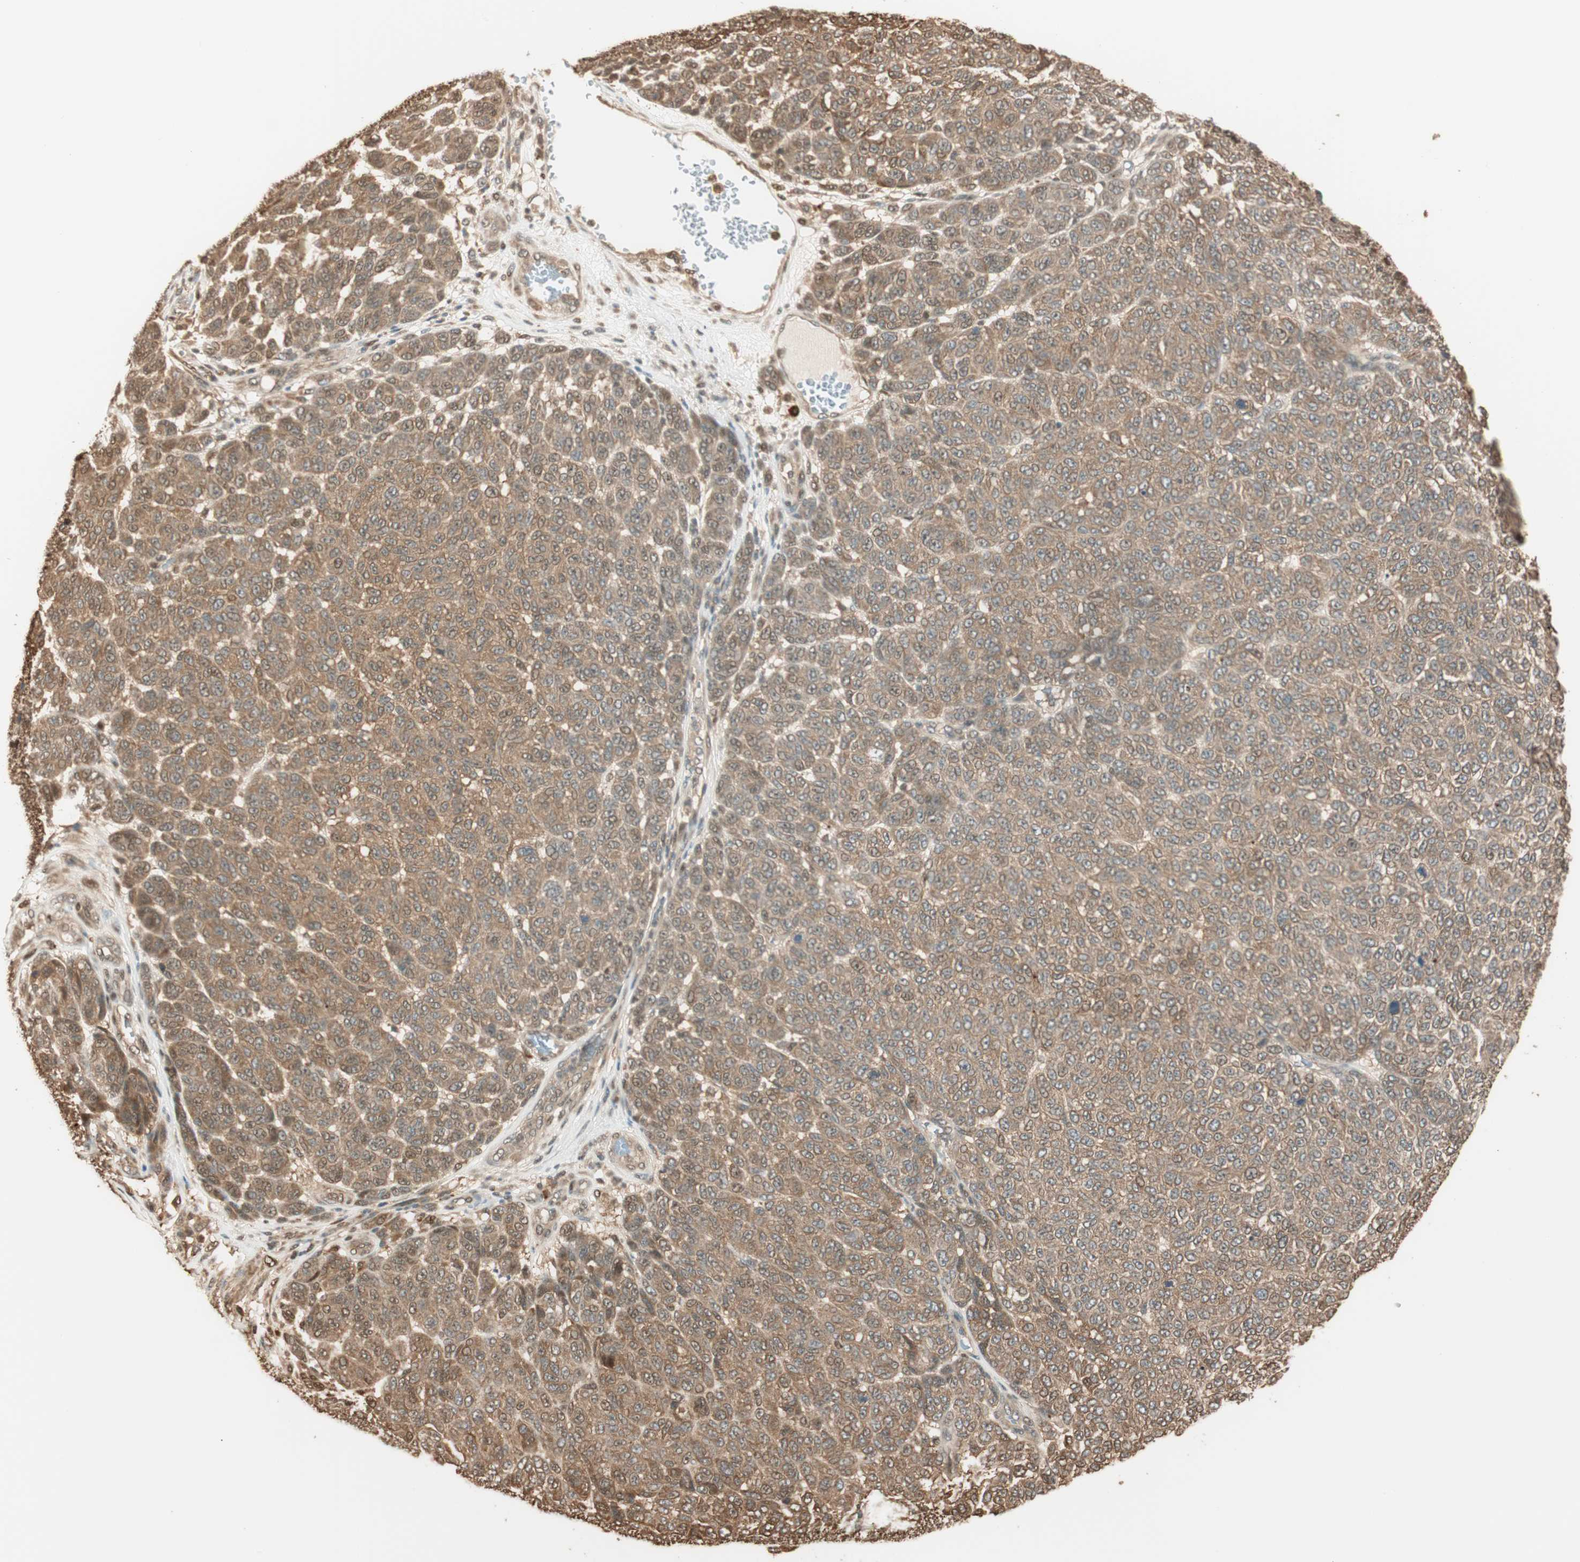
{"staining": {"intensity": "moderate", "quantity": ">75%", "location": "cytoplasmic/membranous"}, "tissue": "melanoma", "cell_type": "Tumor cells", "image_type": "cancer", "snomed": [{"axis": "morphology", "description": "Malignant melanoma, NOS"}, {"axis": "topography", "description": "Skin"}], "caption": "IHC image of human melanoma stained for a protein (brown), which exhibits medium levels of moderate cytoplasmic/membranous expression in about >75% of tumor cells.", "gene": "ZNF443", "patient": {"sex": "male", "age": 59}}